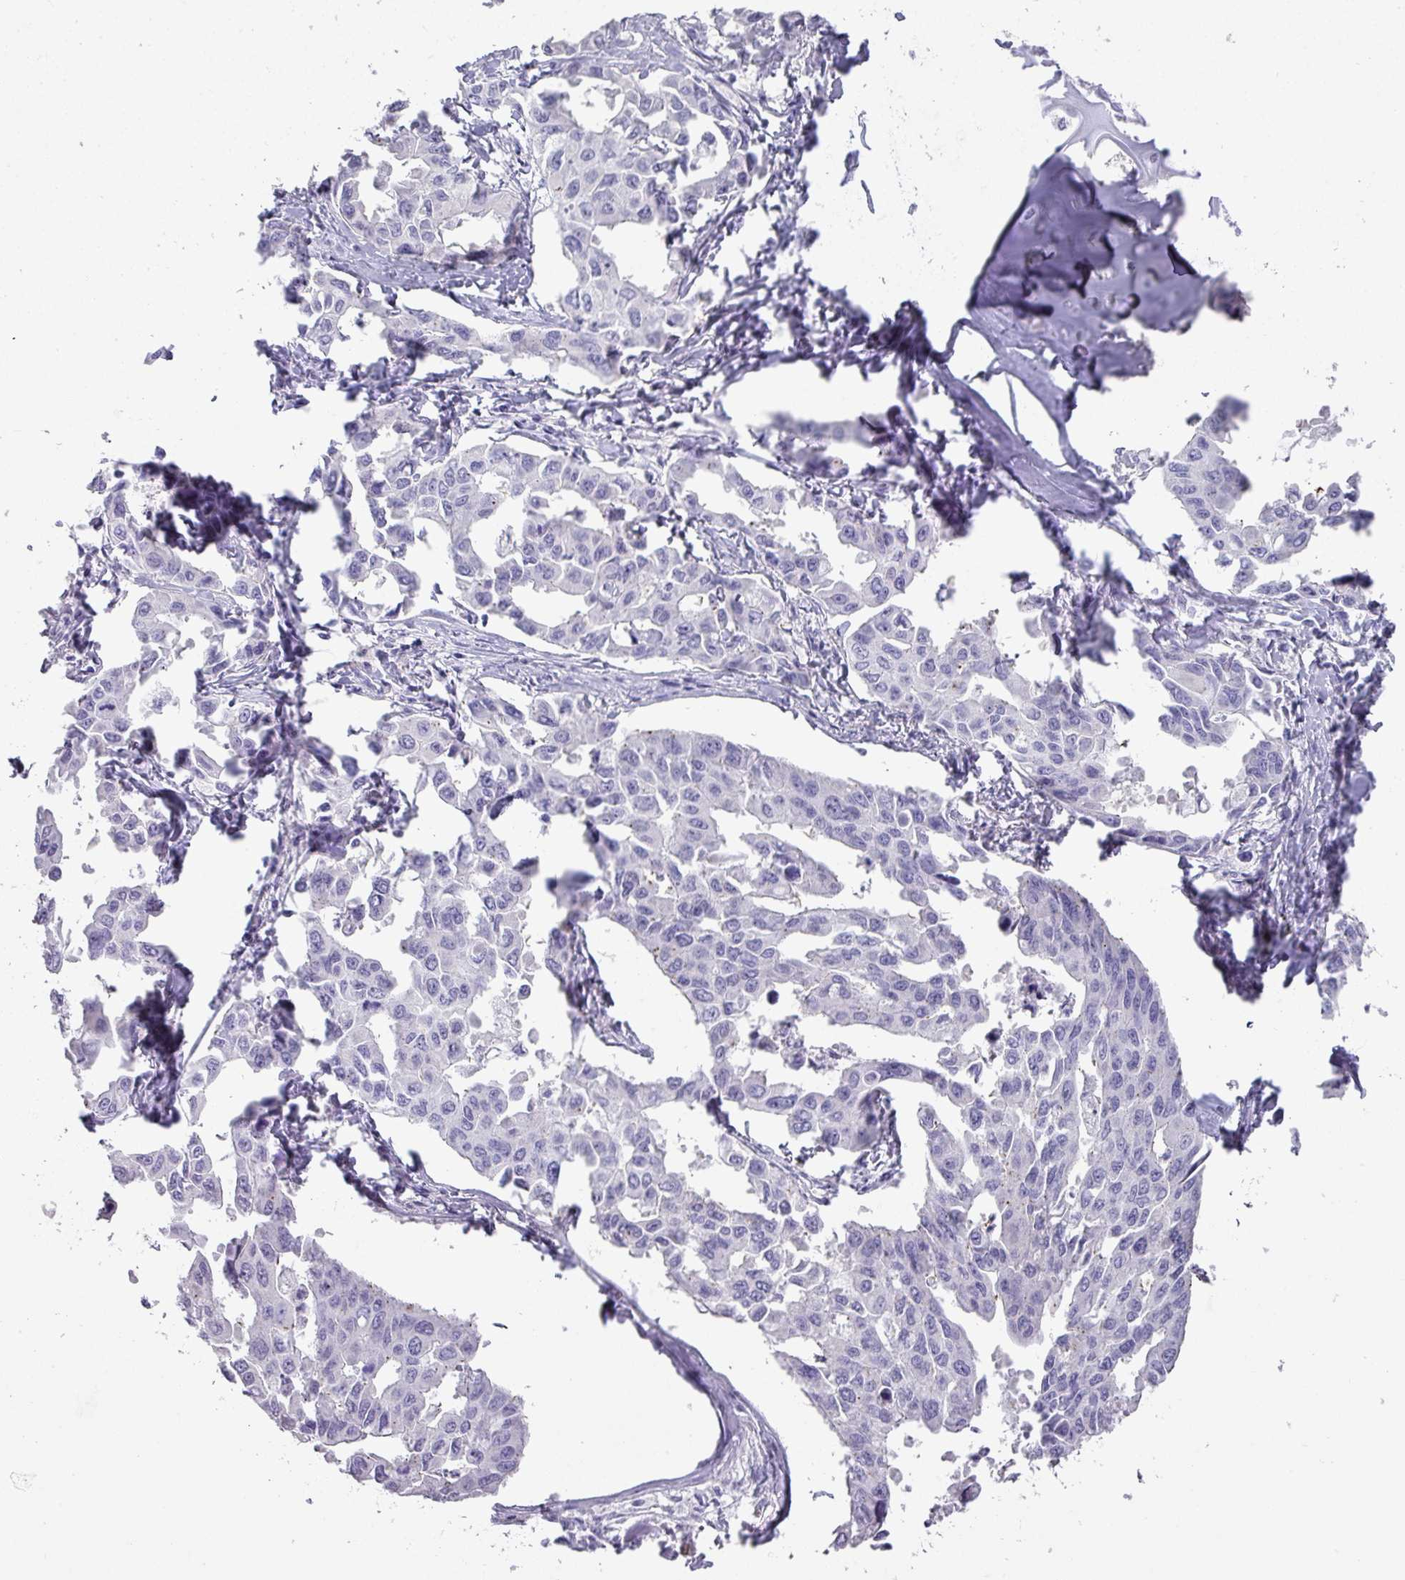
{"staining": {"intensity": "negative", "quantity": "none", "location": "none"}, "tissue": "lung cancer", "cell_type": "Tumor cells", "image_type": "cancer", "snomed": [{"axis": "morphology", "description": "Adenocarcinoma, NOS"}, {"axis": "topography", "description": "Lung"}], "caption": "This is a image of immunohistochemistry staining of adenocarcinoma (lung), which shows no expression in tumor cells.", "gene": "GLI4", "patient": {"sex": "male", "age": 64}}